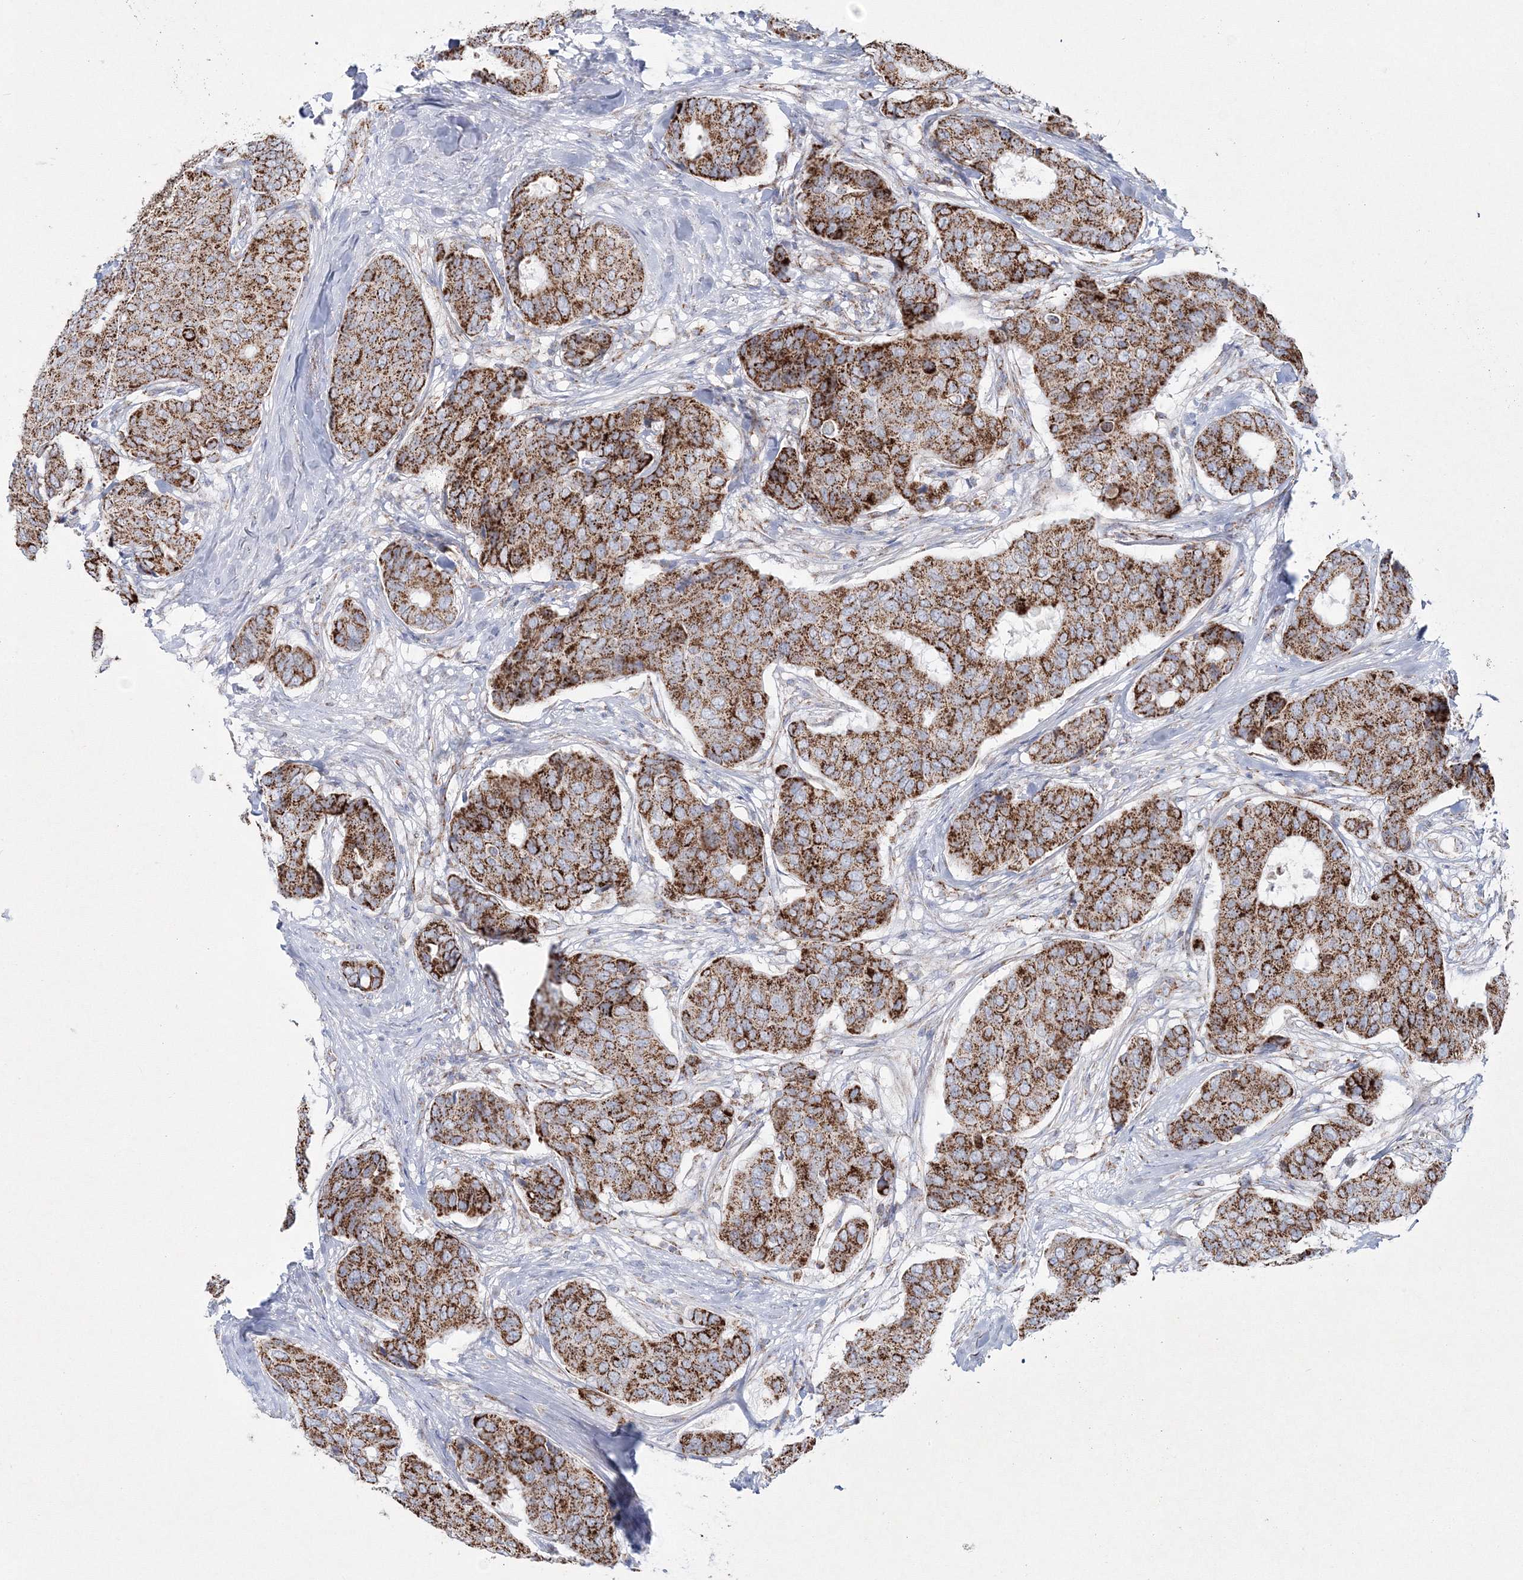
{"staining": {"intensity": "strong", "quantity": ">75%", "location": "cytoplasmic/membranous"}, "tissue": "breast cancer", "cell_type": "Tumor cells", "image_type": "cancer", "snomed": [{"axis": "morphology", "description": "Duct carcinoma"}, {"axis": "topography", "description": "Breast"}], "caption": "Breast cancer (invasive ductal carcinoma) tissue shows strong cytoplasmic/membranous staining in about >75% of tumor cells (Stains: DAB in brown, nuclei in blue, Microscopy: brightfield microscopy at high magnification).", "gene": "HIBCH", "patient": {"sex": "female", "age": 75}}